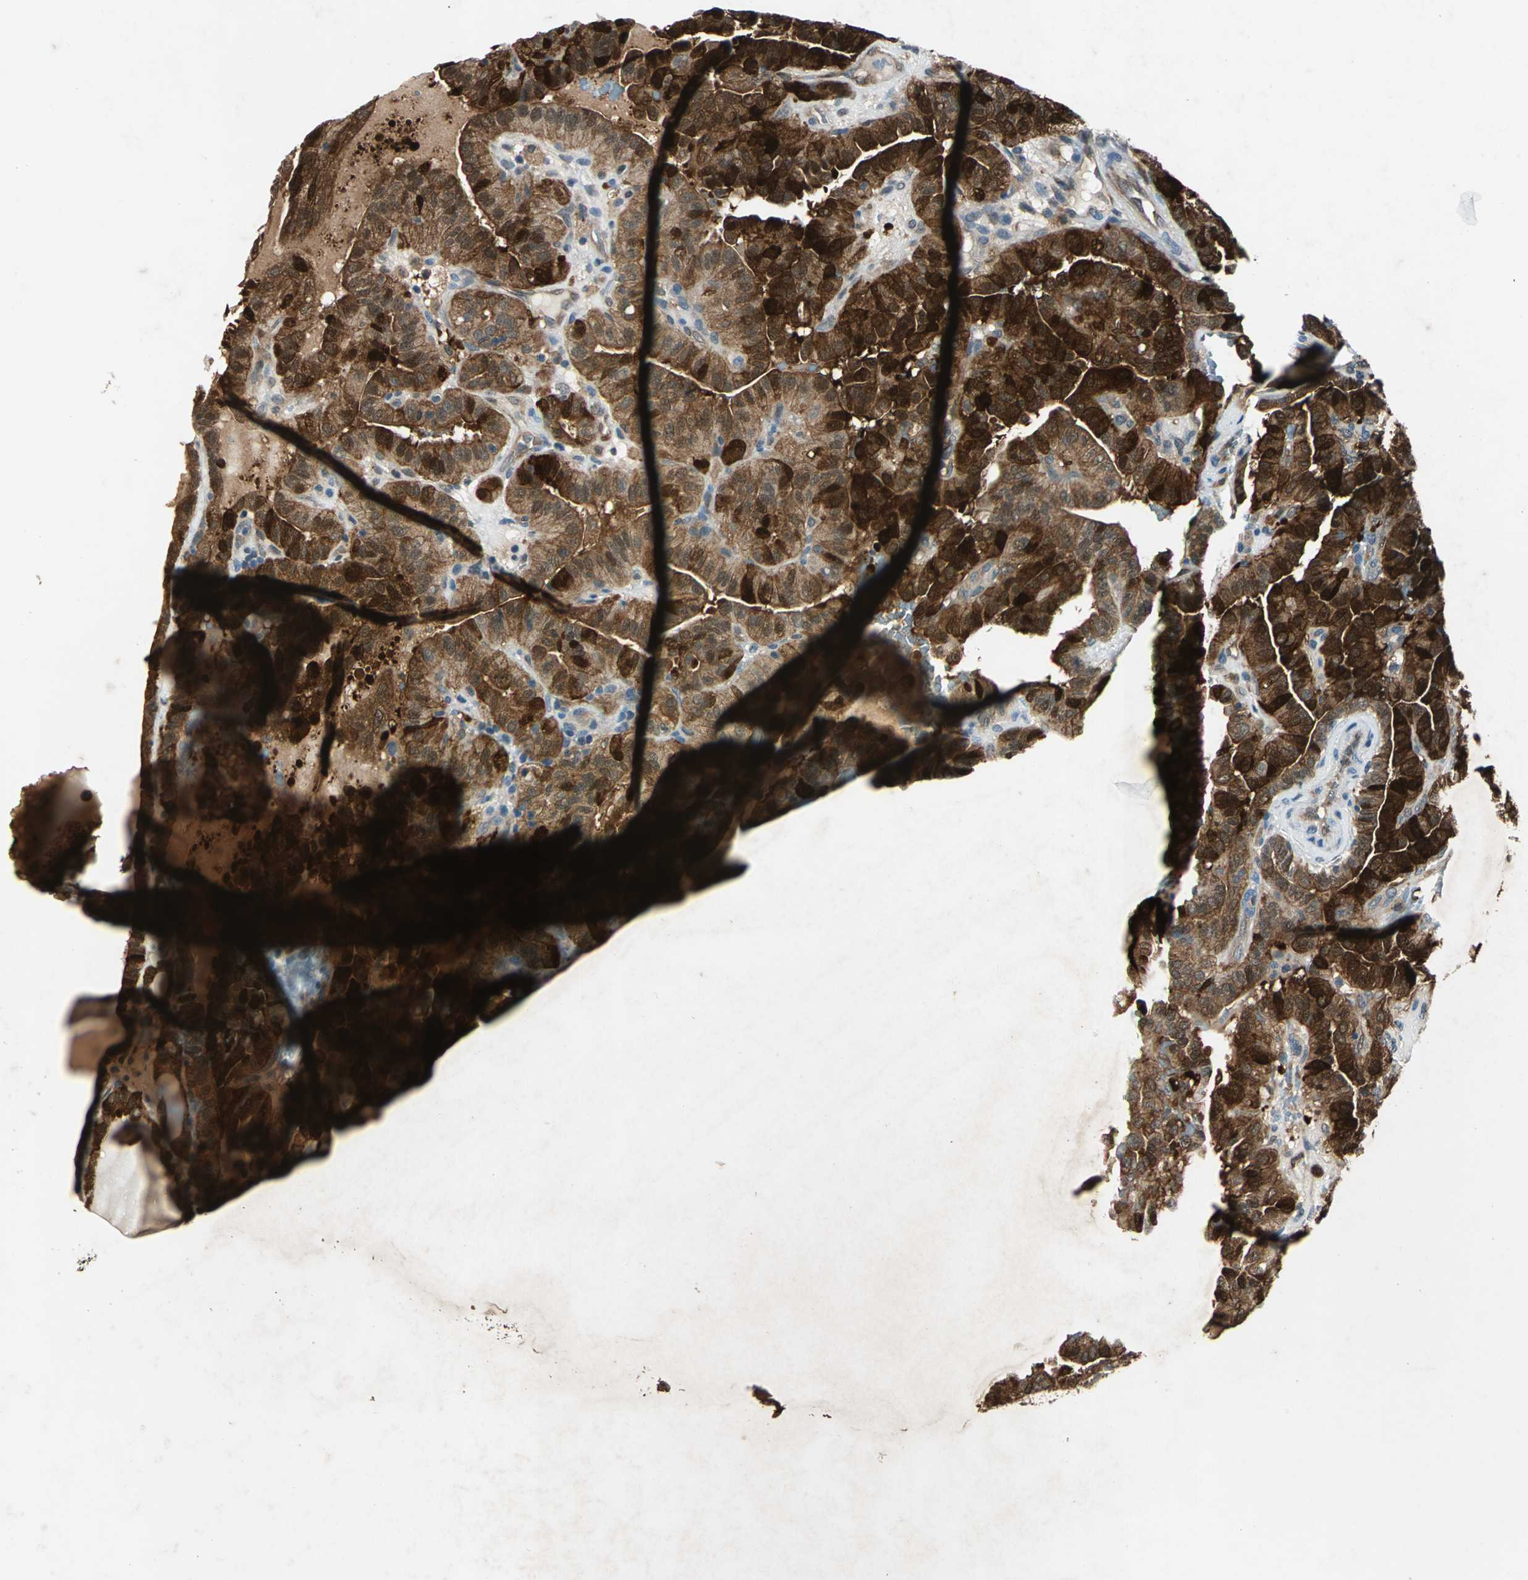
{"staining": {"intensity": "strong", "quantity": ">75%", "location": "cytoplasmic/membranous,nuclear"}, "tissue": "thyroid cancer", "cell_type": "Tumor cells", "image_type": "cancer", "snomed": [{"axis": "morphology", "description": "Papillary adenocarcinoma, NOS"}, {"axis": "topography", "description": "Thyroid gland"}], "caption": "Protein expression analysis of human thyroid cancer reveals strong cytoplasmic/membranous and nuclear staining in about >75% of tumor cells. The staining was performed using DAB to visualize the protein expression in brown, while the nuclei were stained in blue with hematoxylin (Magnification: 20x).", "gene": "RRM2B", "patient": {"sex": "male", "age": 77}}